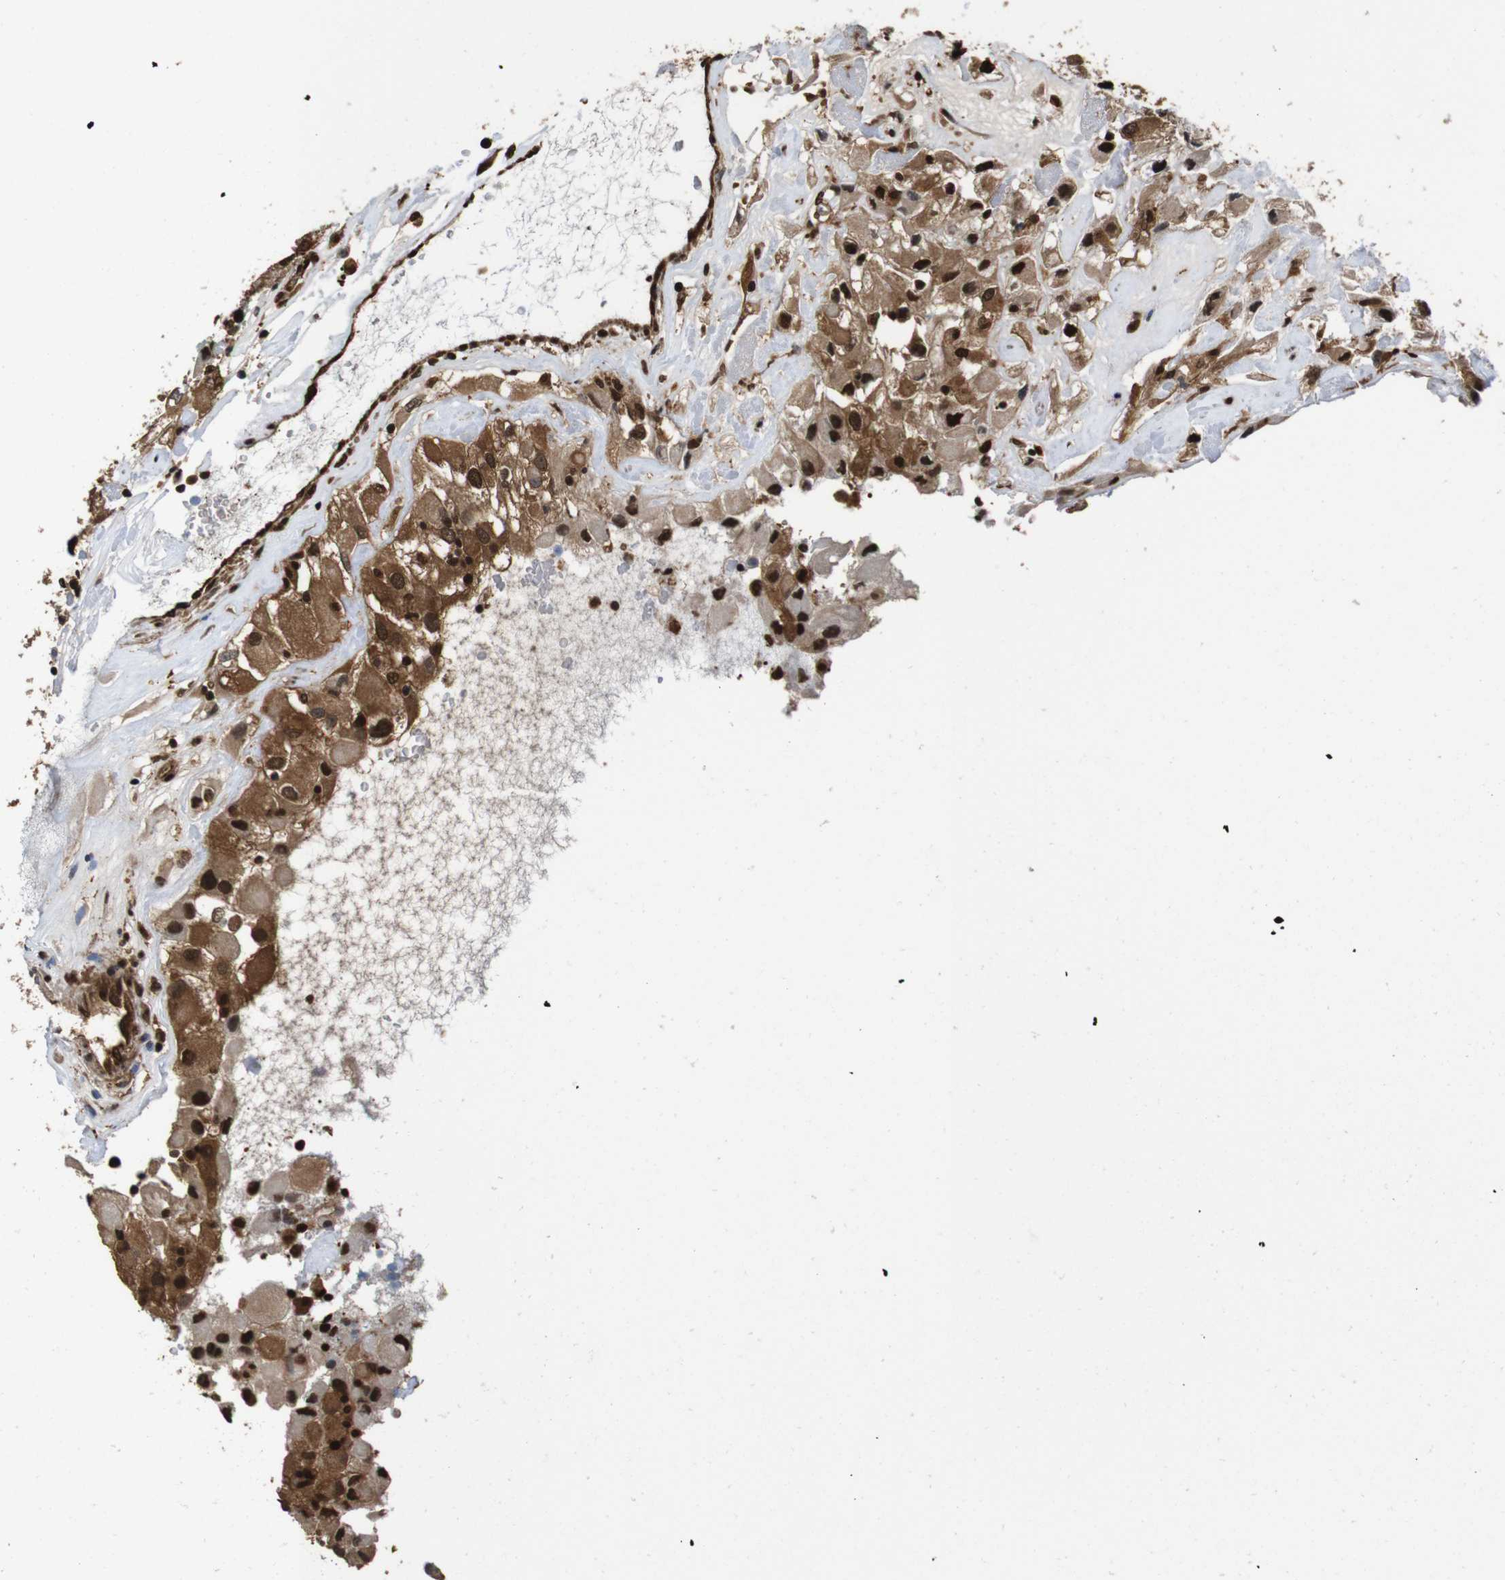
{"staining": {"intensity": "moderate", "quantity": ">75%", "location": "cytoplasmic/membranous,nuclear"}, "tissue": "renal cancer", "cell_type": "Tumor cells", "image_type": "cancer", "snomed": [{"axis": "morphology", "description": "Adenocarcinoma, NOS"}, {"axis": "topography", "description": "Kidney"}], "caption": "Tumor cells exhibit medium levels of moderate cytoplasmic/membranous and nuclear staining in approximately >75% of cells in renal adenocarcinoma.", "gene": "VCP", "patient": {"sex": "female", "age": 52}}